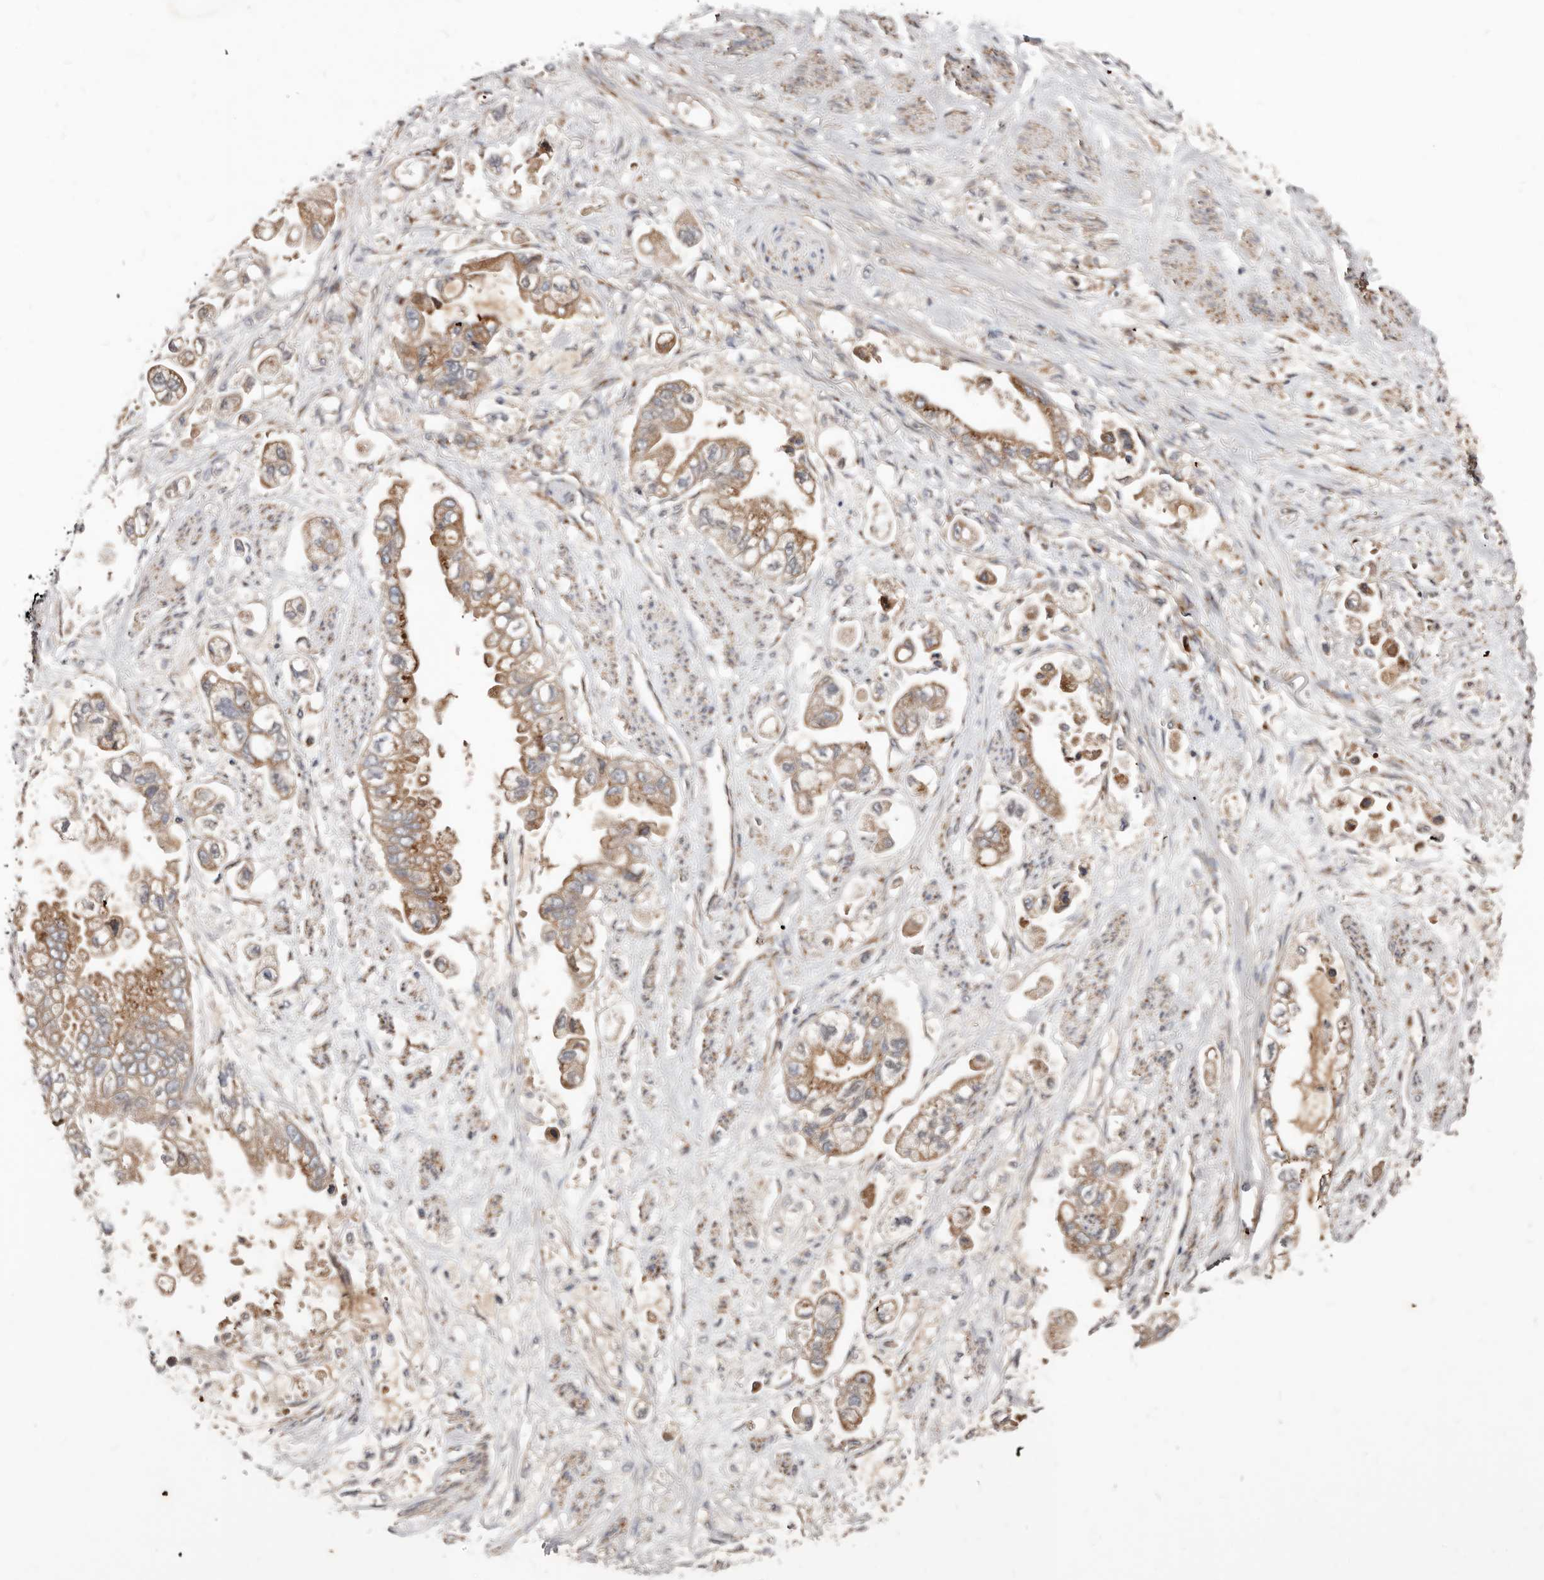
{"staining": {"intensity": "moderate", "quantity": ">75%", "location": "cytoplasmic/membranous"}, "tissue": "stomach cancer", "cell_type": "Tumor cells", "image_type": "cancer", "snomed": [{"axis": "morphology", "description": "Adenocarcinoma, NOS"}, {"axis": "topography", "description": "Stomach"}], "caption": "This is a micrograph of IHC staining of stomach adenocarcinoma, which shows moderate positivity in the cytoplasmic/membranous of tumor cells.", "gene": "COG1", "patient": {"sex": "male", "age": 62}}